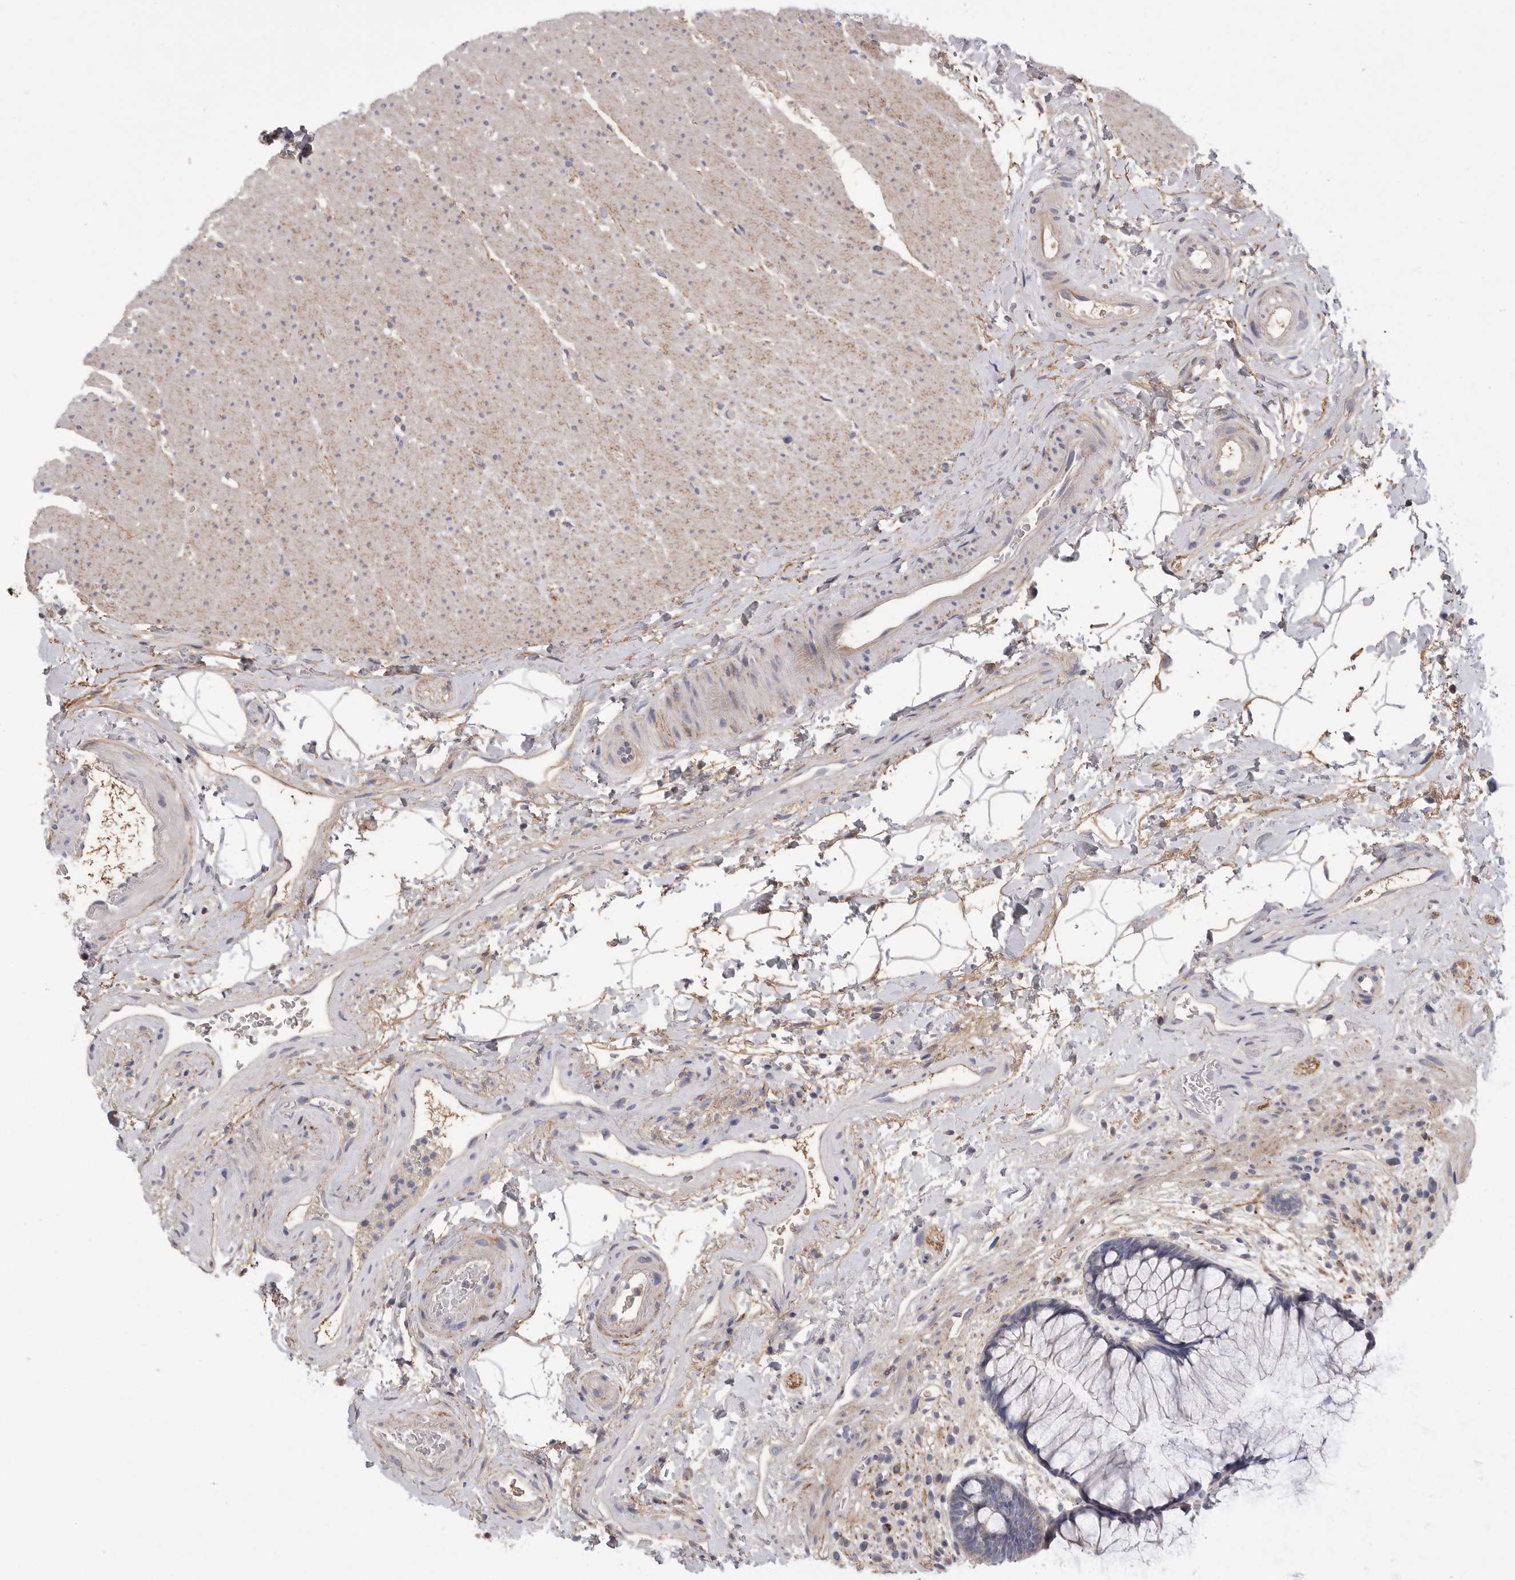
{"staining": {"intensity": "negative", "quantity": "none", "location": "none"}, "tissue": "rectum", "cell_type": "Glandular cells", "image_type": "normal", "snomed": [{"axis": "morphology", "description": "Normal tissue, NOS"}, {"axis": "topography", "description": "Rectum"}], "caption": "IHC of unremarkable human rectum reveals no positivity in glandular cells.", "gene": "SDC3", "patient": {"sex": "male", "age": 51}}